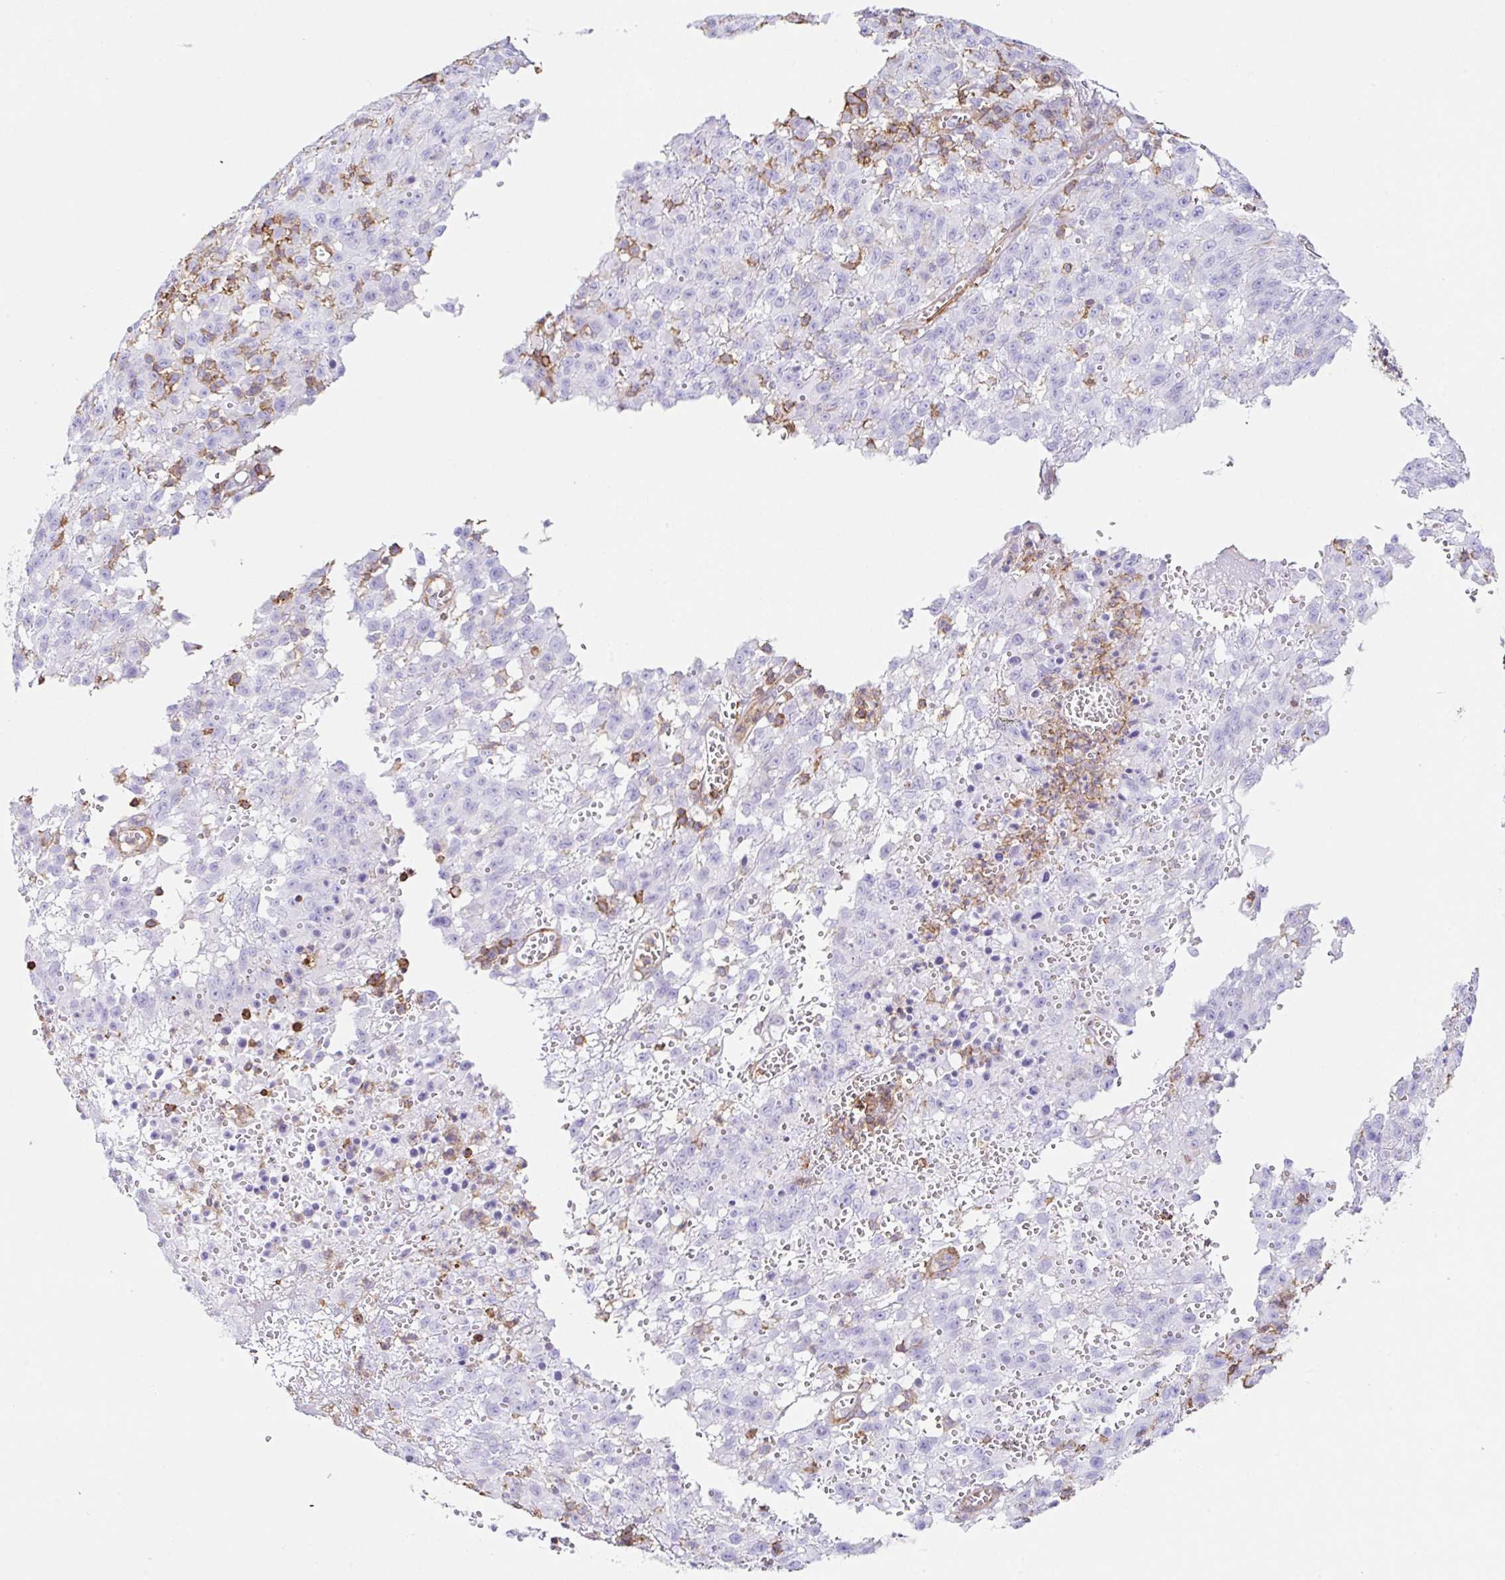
{"staining": {"intensity": "negative", "quantity": "none", "location": "none"}, "tissue": "melanoma", "cell_type": "Tumor cells", "image_type": "cancer", "snomed": [{"axis": "morphology", "description": "Malignant melanoma, NOS"}, {"axis": "topography", "description": "Skin"}], "caption": "This photomicrograph is of malignant melanoma stained with immunohistochemistry to label a protein in brown with the nuclei are counter-stained blue. There is no expression in tumor cells. The staining is performed using DAB brown chromogen with nuclei counter-stained in using hematoxylin.", "gene": "MTTP", "patient": {"sex": "male", "age": 46}}